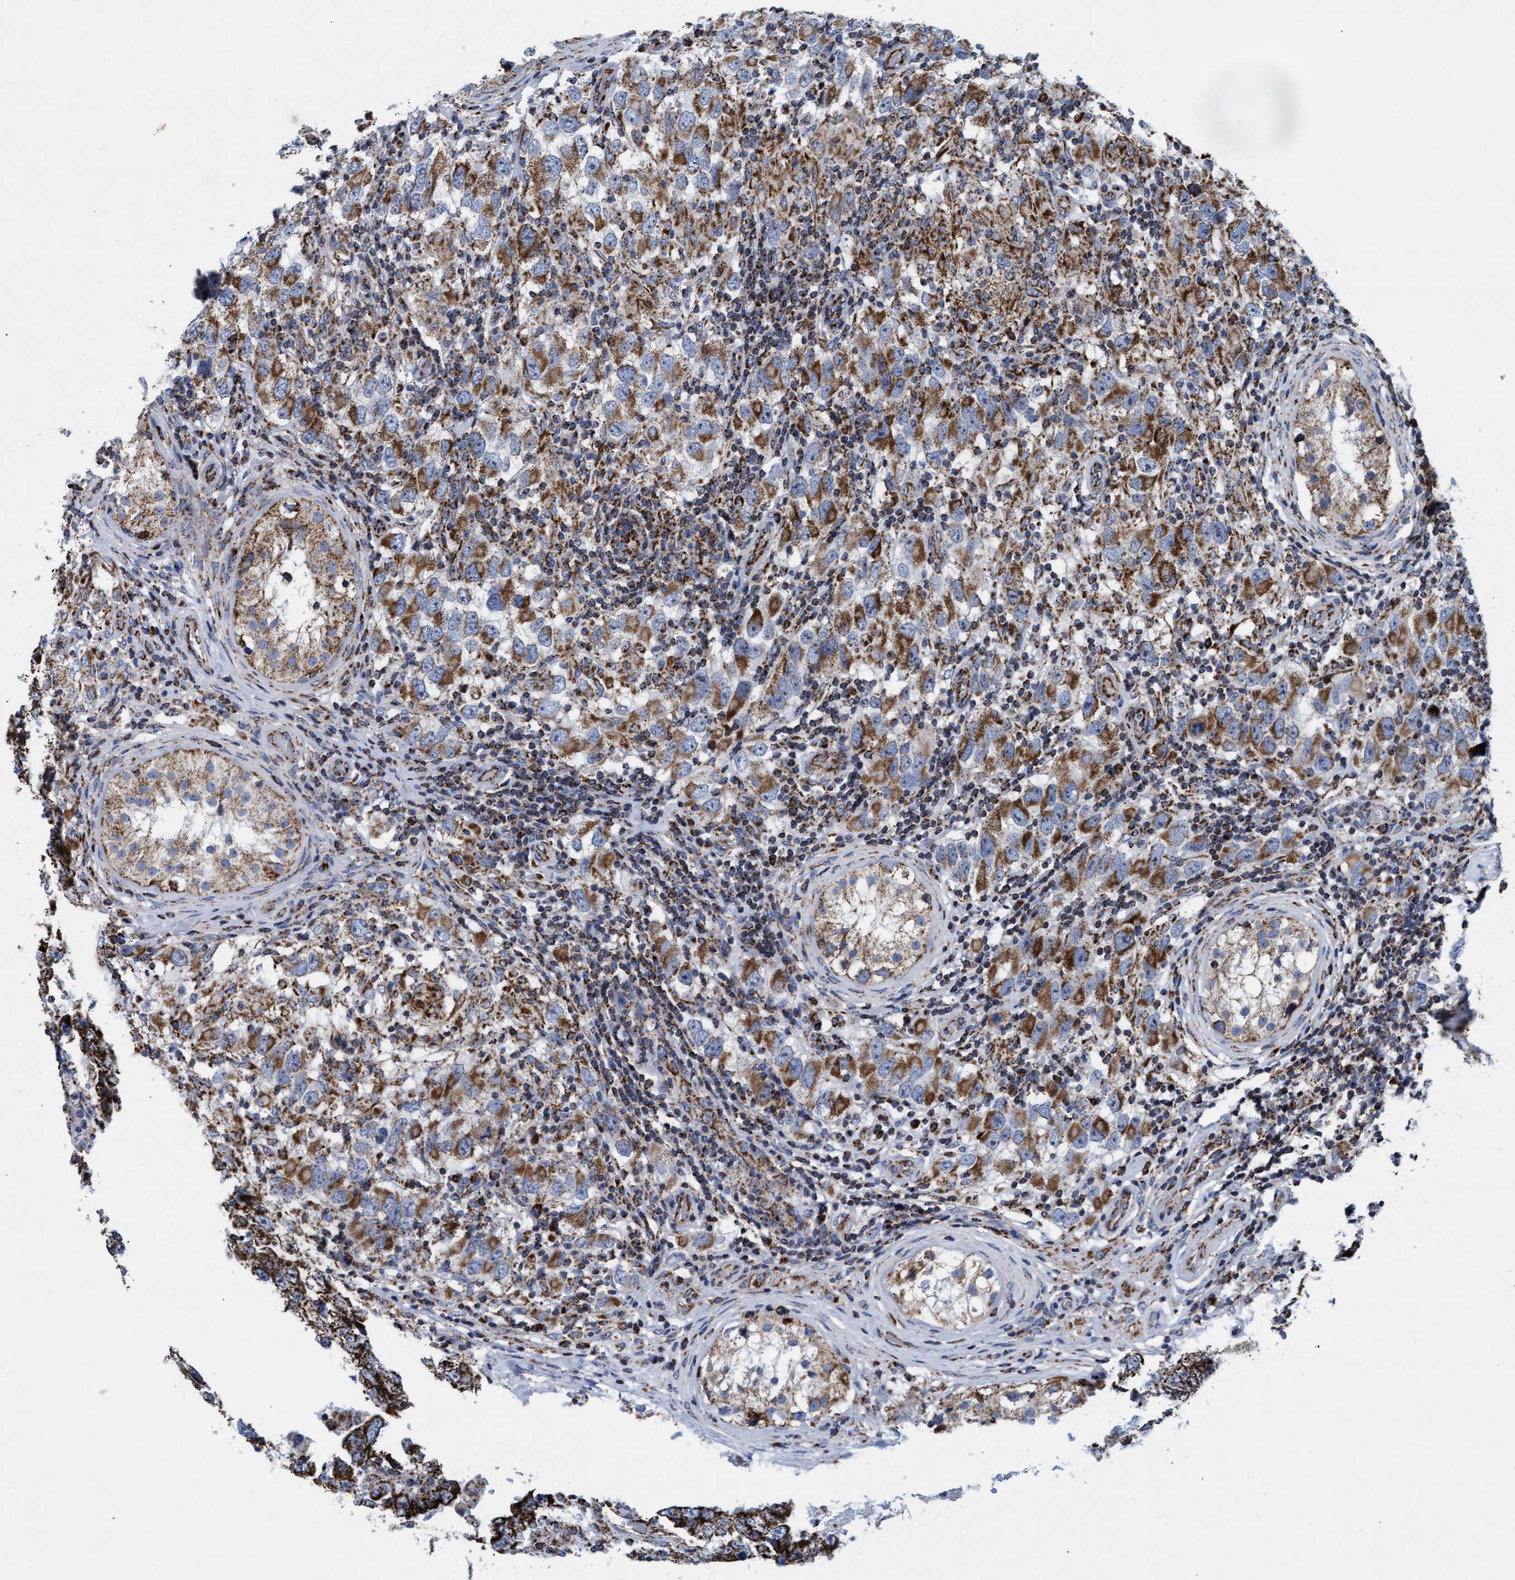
{"staining": {"intensity": "moderate", "quantity": ">75%", "location": "cytoplasmic/membranous"}, "tissue": "testis cancer", "cell_type": "Tumor cells", "image_type": "cancer", "snomed": [{"axis": "morphology", "description": "Carcinoma, Embryonal, NOS"}, {"axis": "topography", "description": "Testis"}], "caption": "A brown stain labels moderate cytoplasmic/membranous staining of a protein in human testis cancer tumor cells.", "gene": "MRPL38", "patient": {"sex": "male", "age": 21}}